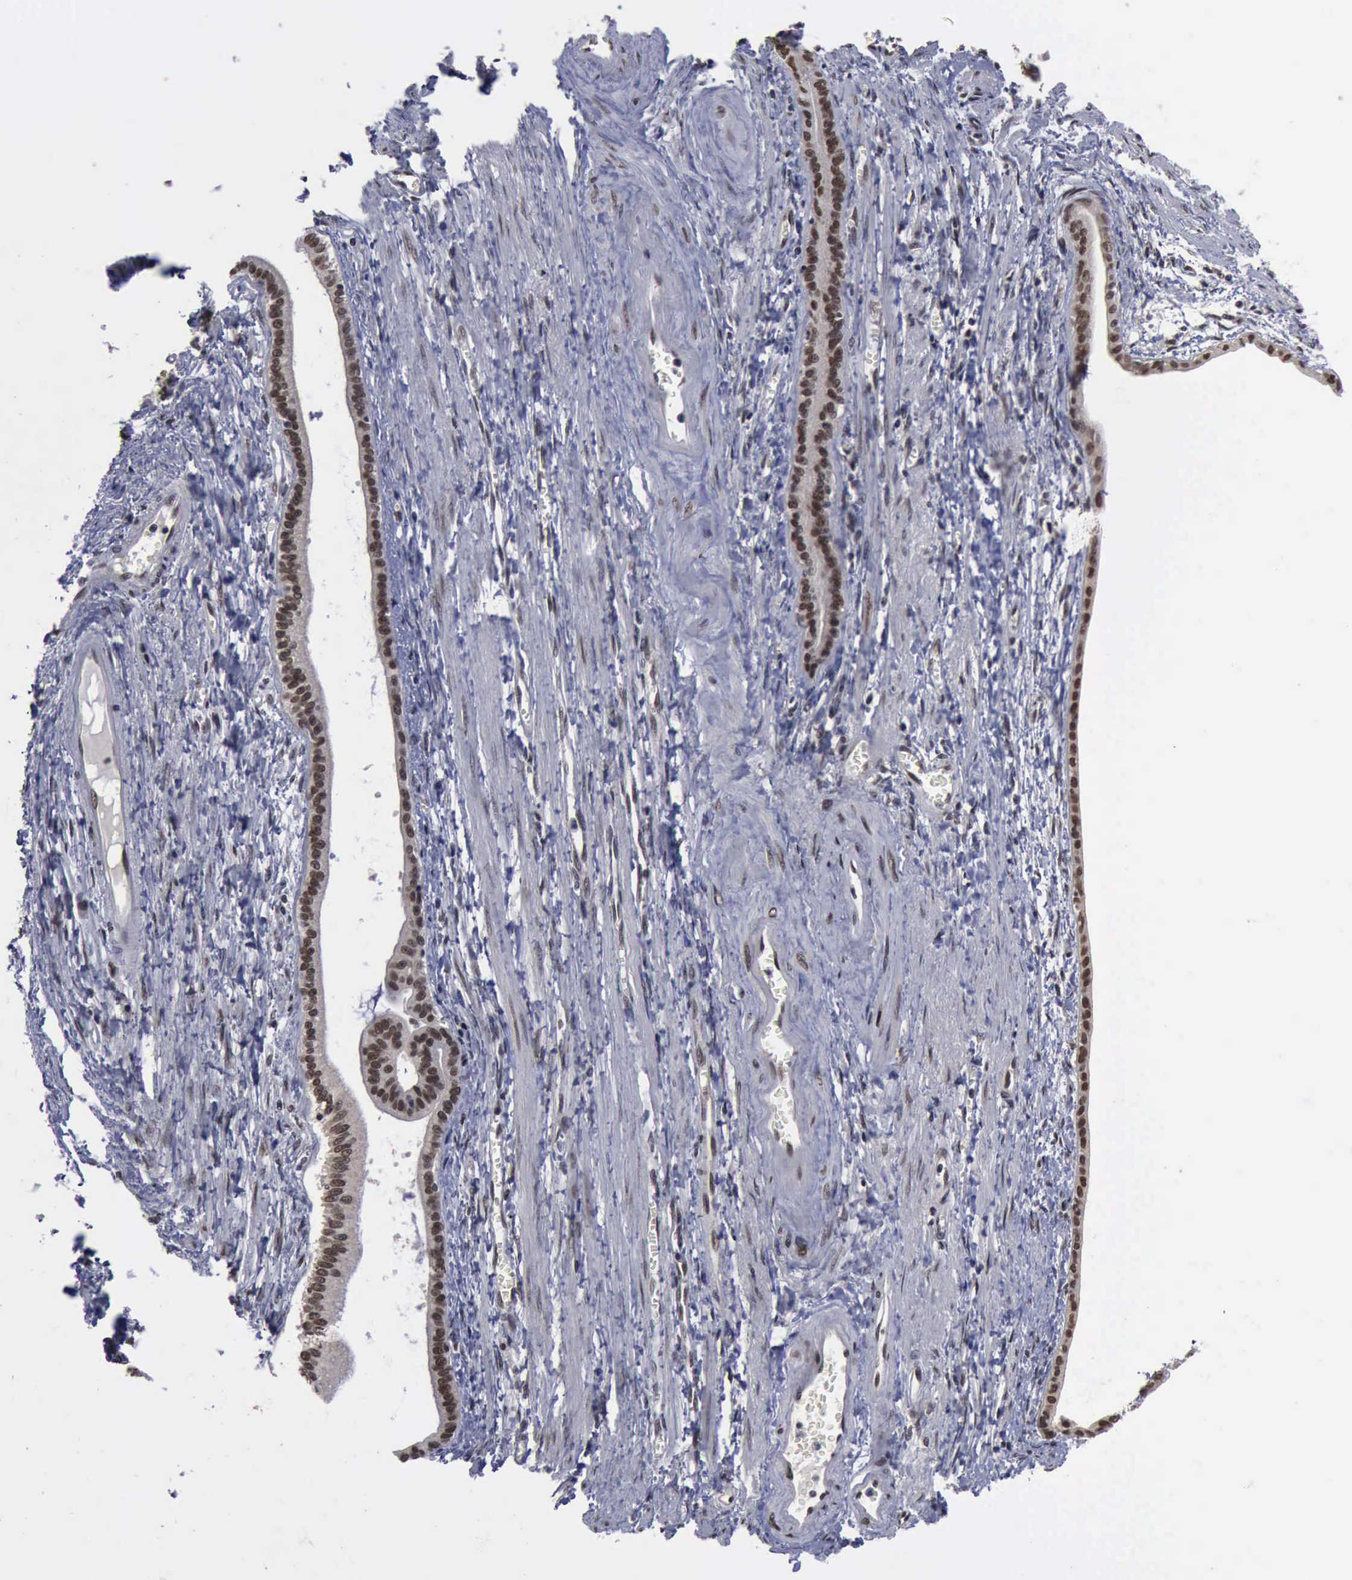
{"staining": {"intensity": "weak", "quantity": "25%-75%", "location": "cytoplasmic/membranous,nuclear"}, "tissue": "liver cancer", "cell_type": "Tumor cells", "image_type": "cancer", "snomed": [{"axis": "morphology", "description": "Cholangiocarcinoma"}, {"axis": "topography", "description": "Liver"}], "caption": "Immunohistochemical staining of cholangiocarcinoma (liver) reveals weak cytoplasmic/membranous and nuclear protein expression in about 25%-75% of tumor cells. The staining is performed using DAB brown chromogen to label protein expression. The nuclei are counter-stained blue using hematoxylin.", "gene": "RTCB", "patient": {"sex": "female", "age": 79}}